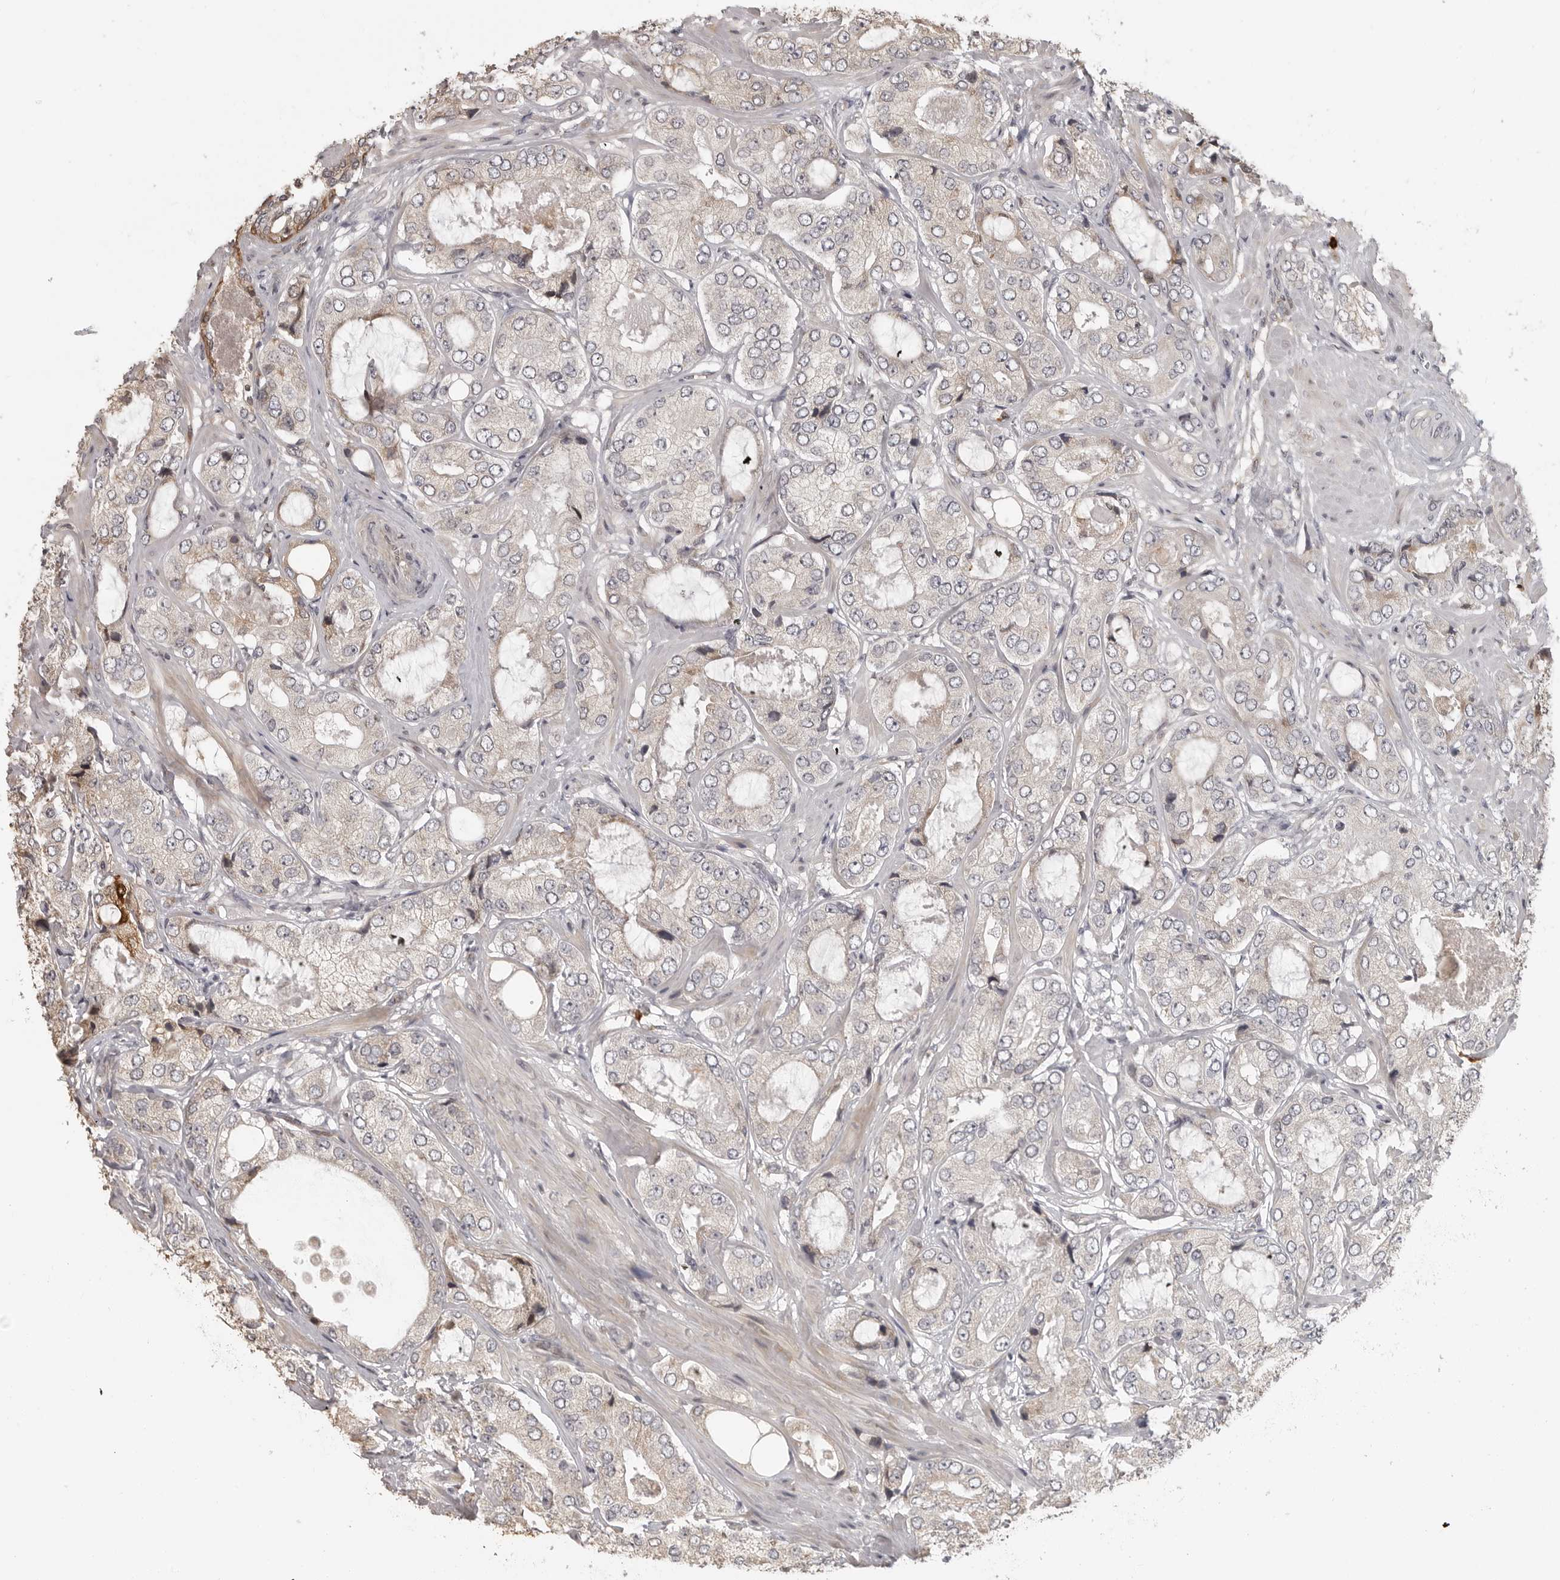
{"staining": {"intensity": "negative", "quantity": "none", "location": "none"}, "tissue": "prostate cancer", "cell_type": "Tumor cells", "image_type": "cancer", "snomed": [{"axis": "morphology", "description": "Adenocarcinoma, High grade"}, {"axis": "topography", "description": "Prostate"}], "caption": "Immunohistochemistry histopathology image of human prostate high-grade adenocarcinoma stained for a protein (brown), which displays no staining in tumor cells.", "gene": "IDO1", "patient": {"sex": "male", "age": 59}}